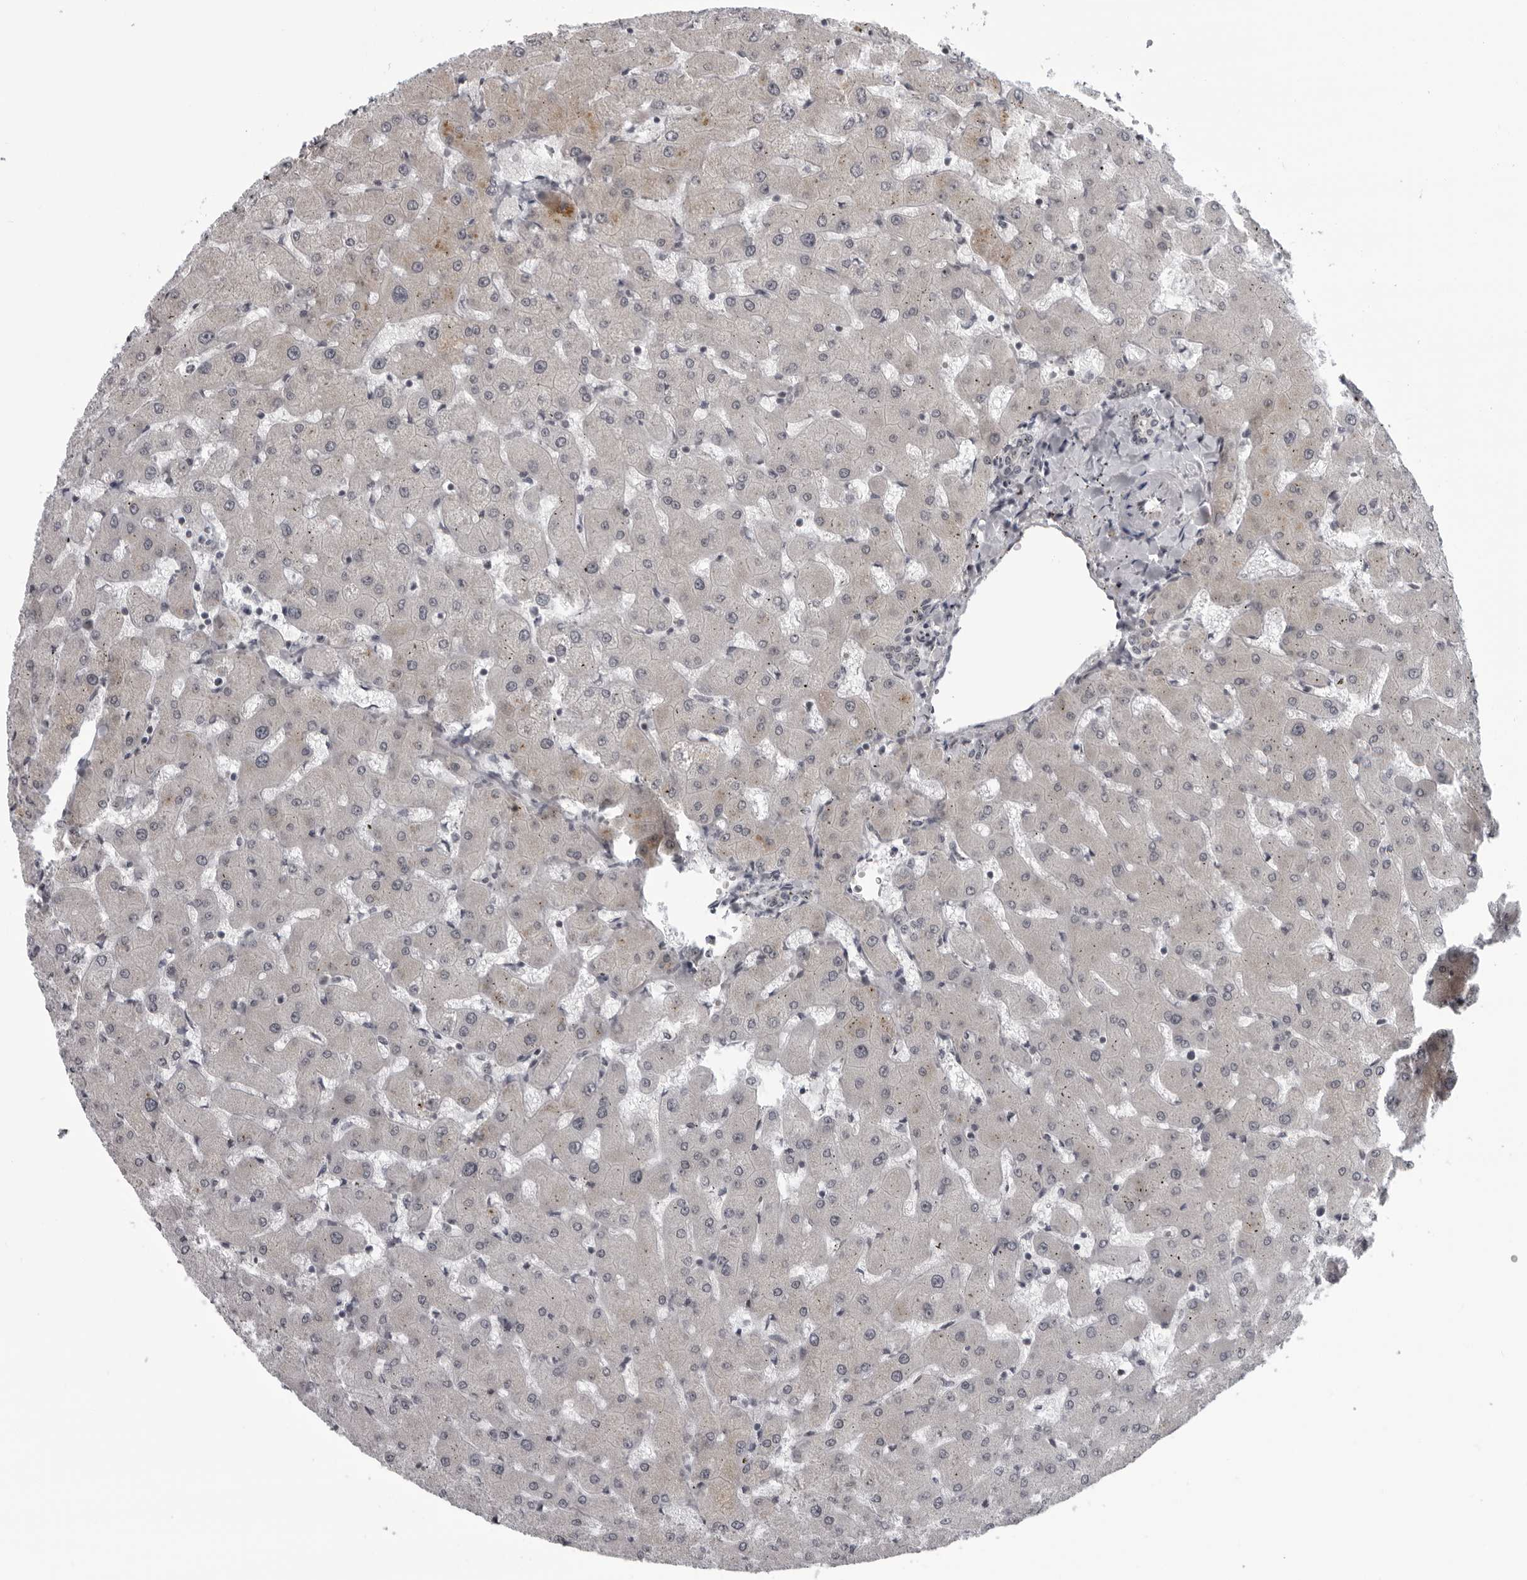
{"staining": {"intensity": "negative", "quantity": "none", "location": "none"}, "tissue": "liver", "cell_type": "Cholangiocytes", "image_type": "normal", "snomed": [{"axis": "morphology", "description": "Normal tissue, NOS"}, {"axis": "topography", "description": "Liver"}], "caption": "An immunohistochemistry (IHC) histopathology image of normal liver is shown. There is no staining in cholangiocytes of liver. (IHC, brightfield microscopy, high magnification).", "gene": "RTCA", "patient": {"sex": "female", "age": 63}}